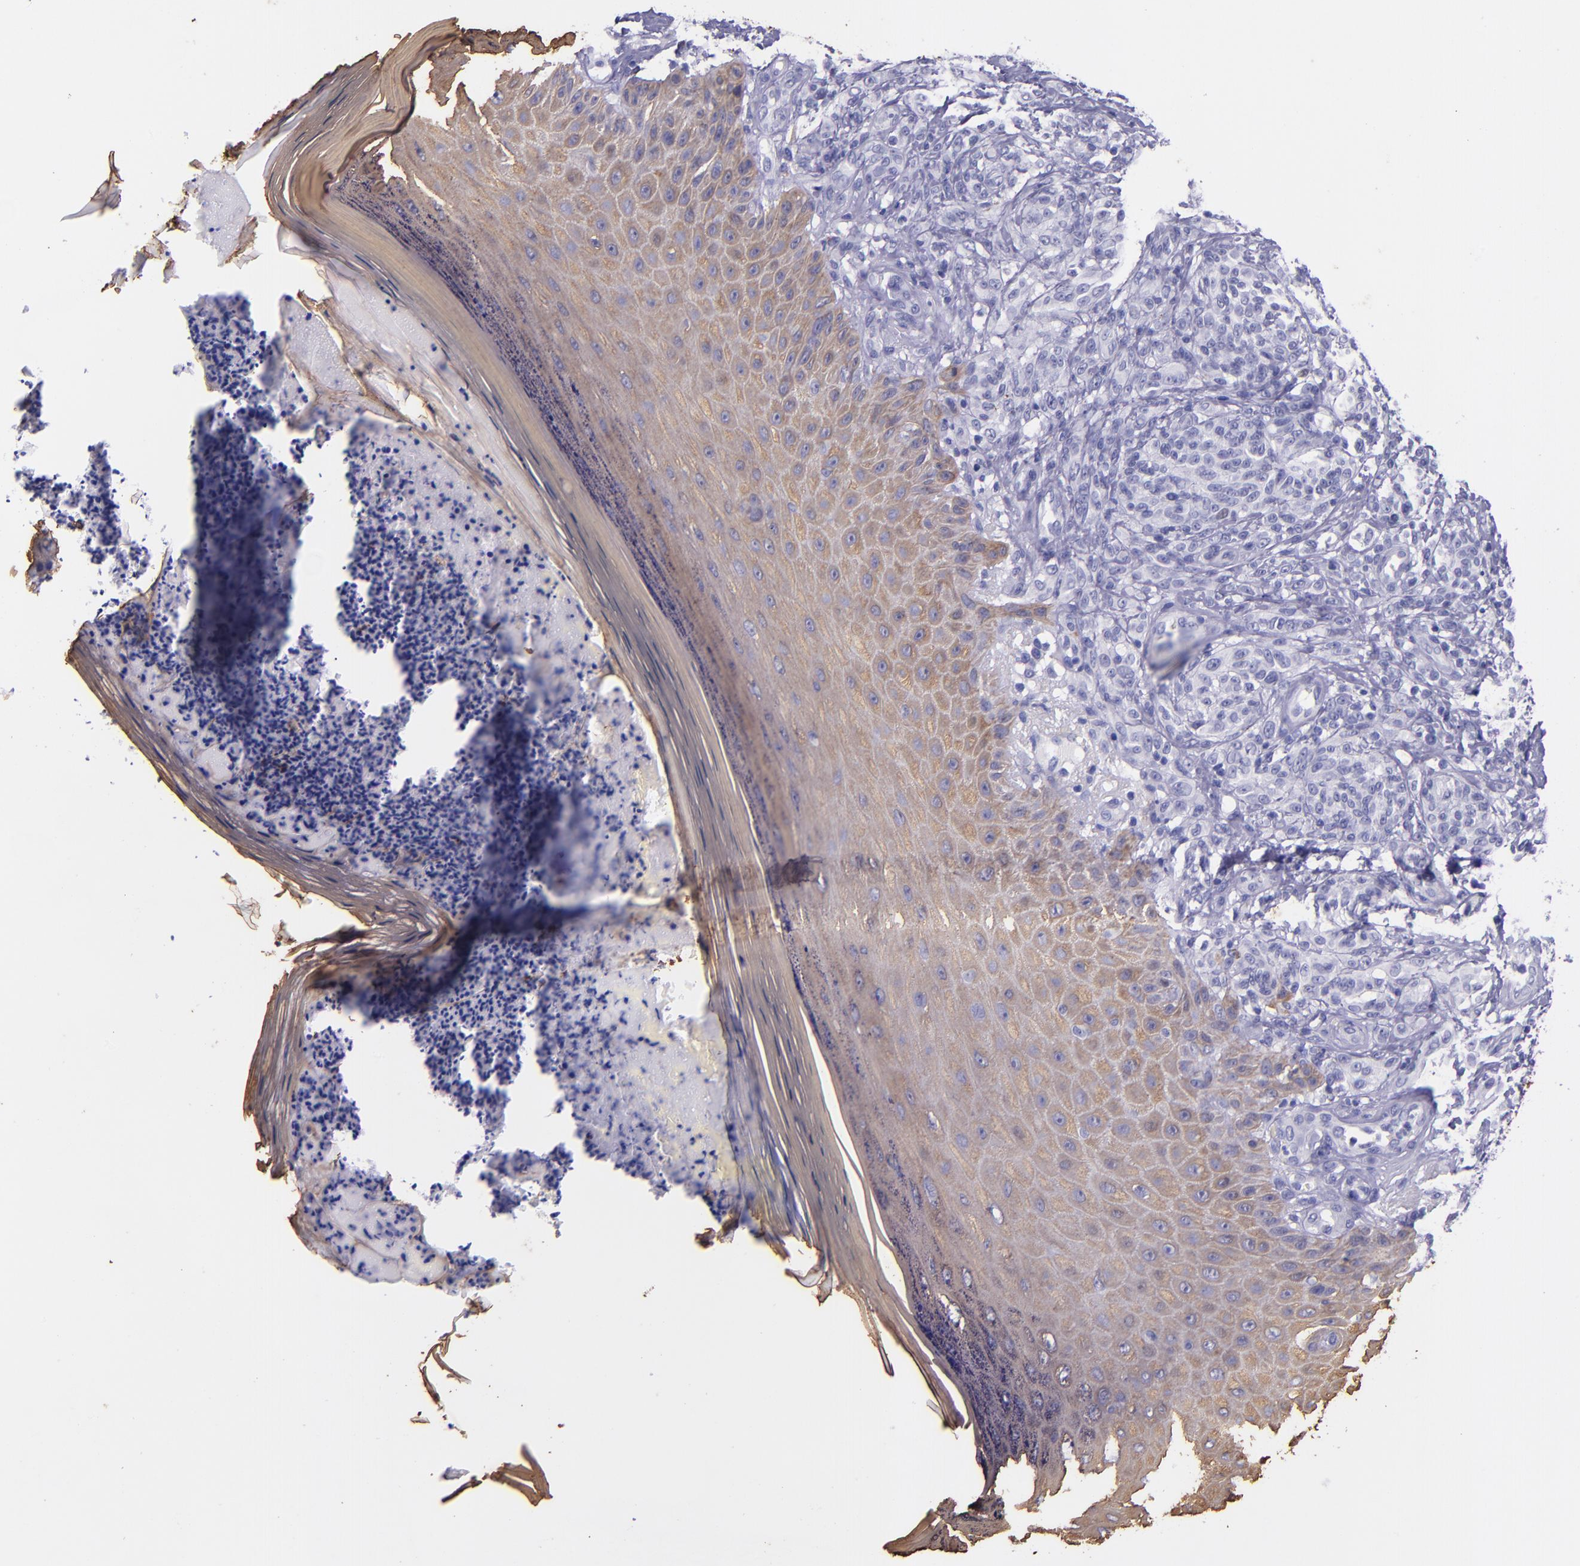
{"staining": {"intensity": "negative", "quantity": "none", "location": "none"}, "tissue": "melanoma", "cell_type": "Tumor cells", "image_type": "cancer", "snomed": [{"axis": "morphology", "description": "Malignant melanoma, NOS"}, {"axis": "topography", "description": "Skin"}], "caption": "Immunohistochemistry (IHC) histopathology image of melanoma stained for a protein (brown), which demonstrates no positivity in tumor cells.", "gene": "KRT4", "patient": {"sex": "male", "age": 57}}